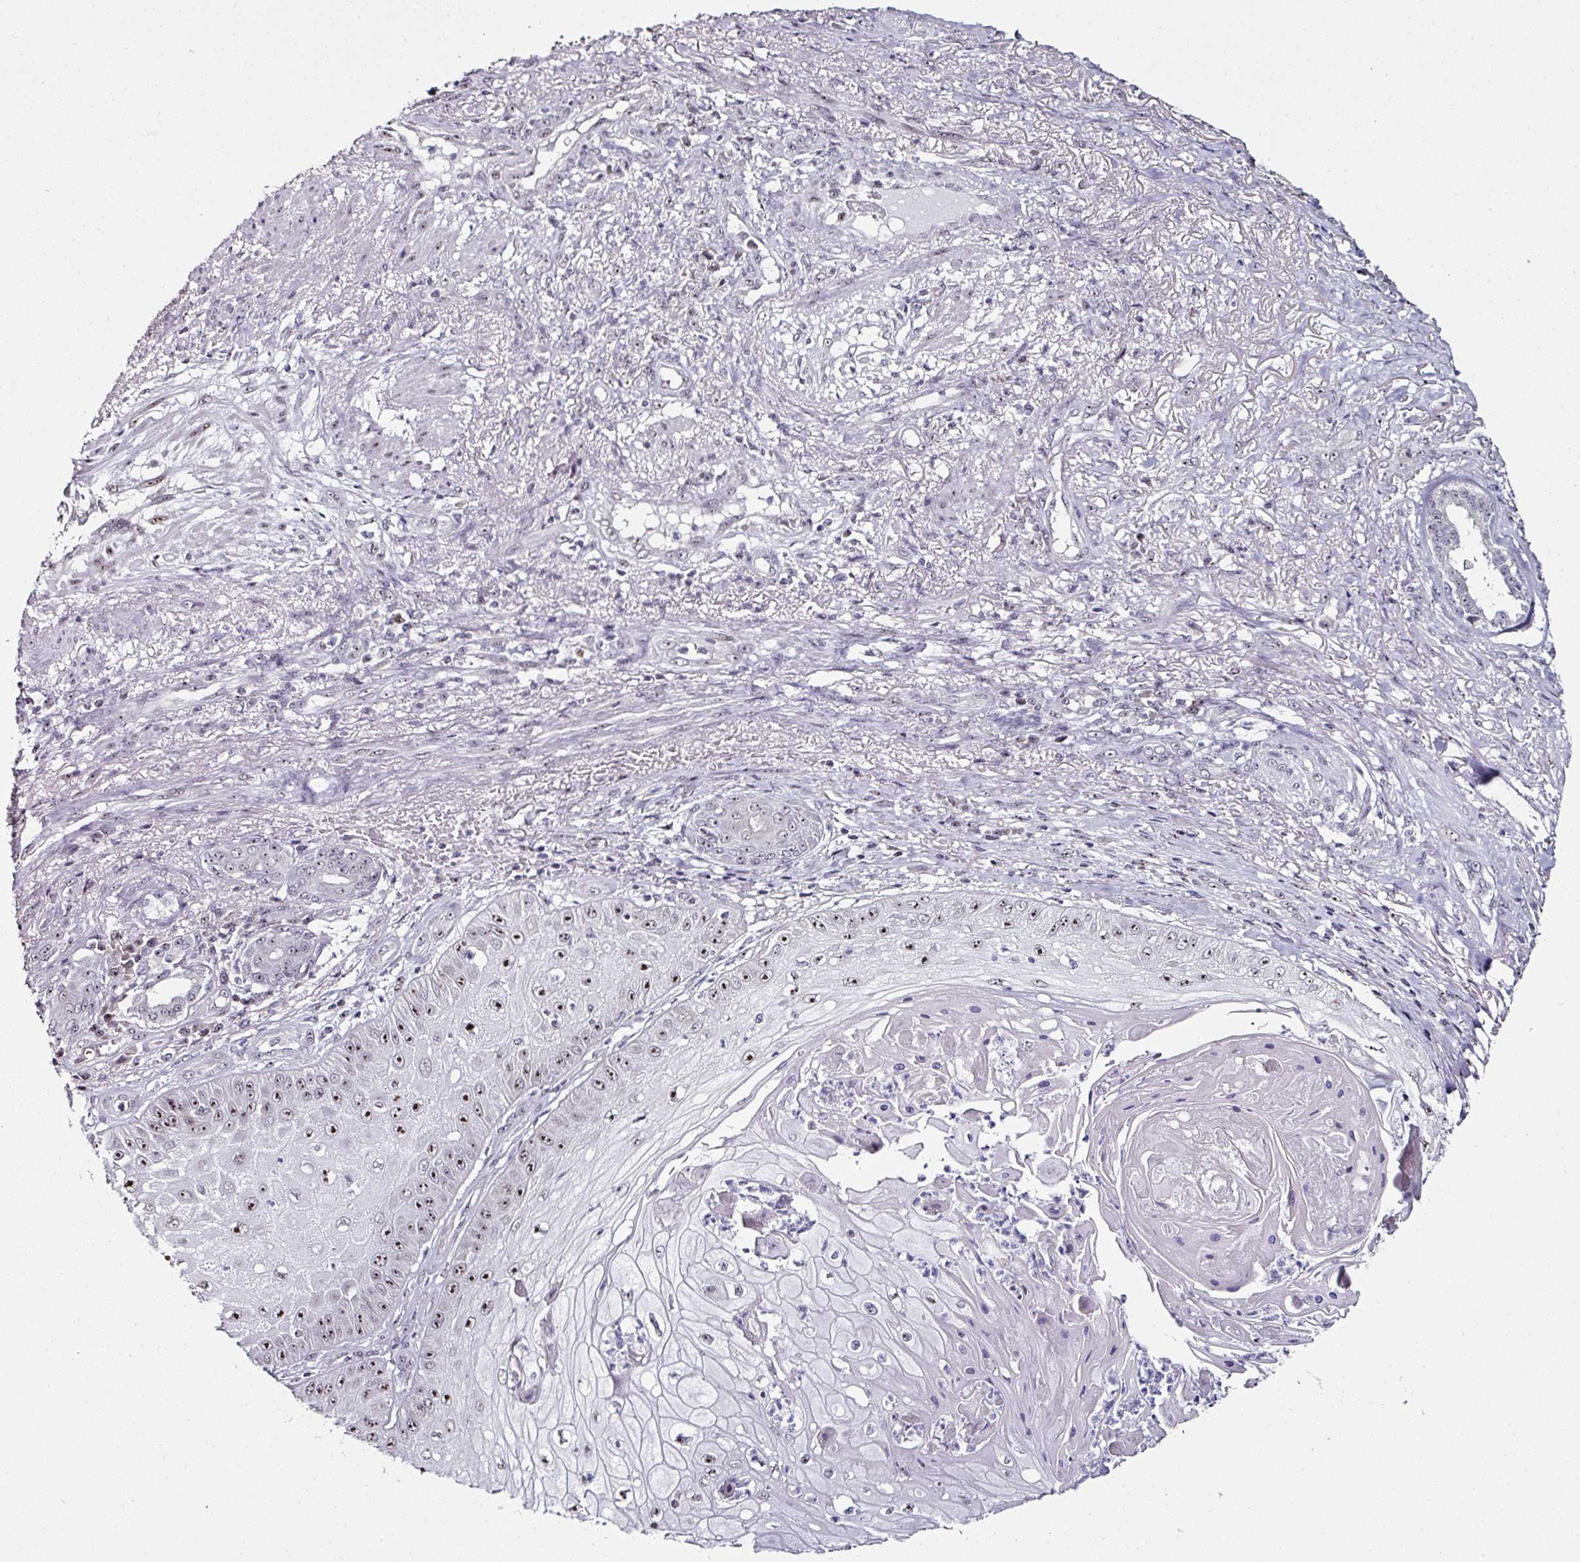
{"staining": {"intensity": "moderate", "quantity": ">75%", "location": "nuclear"}, "tissue": "skin cancer", "cell_type": "Tumor cells", "image_type": "cancer", "snomed": [{"axis": "morphology", "description": "Squamous cell carcinoma, NOS"}, {"axis": "topography", "description": "Skin"}], "caption": "IHC micrograph of human skin cancer stained for a protein (brown), which demonstrates medium levels of moderate nuclear positivity in approximately >75% of tumor cells.", "gene": "NACC2", "patient": {"sex": "male", "age": 70}}